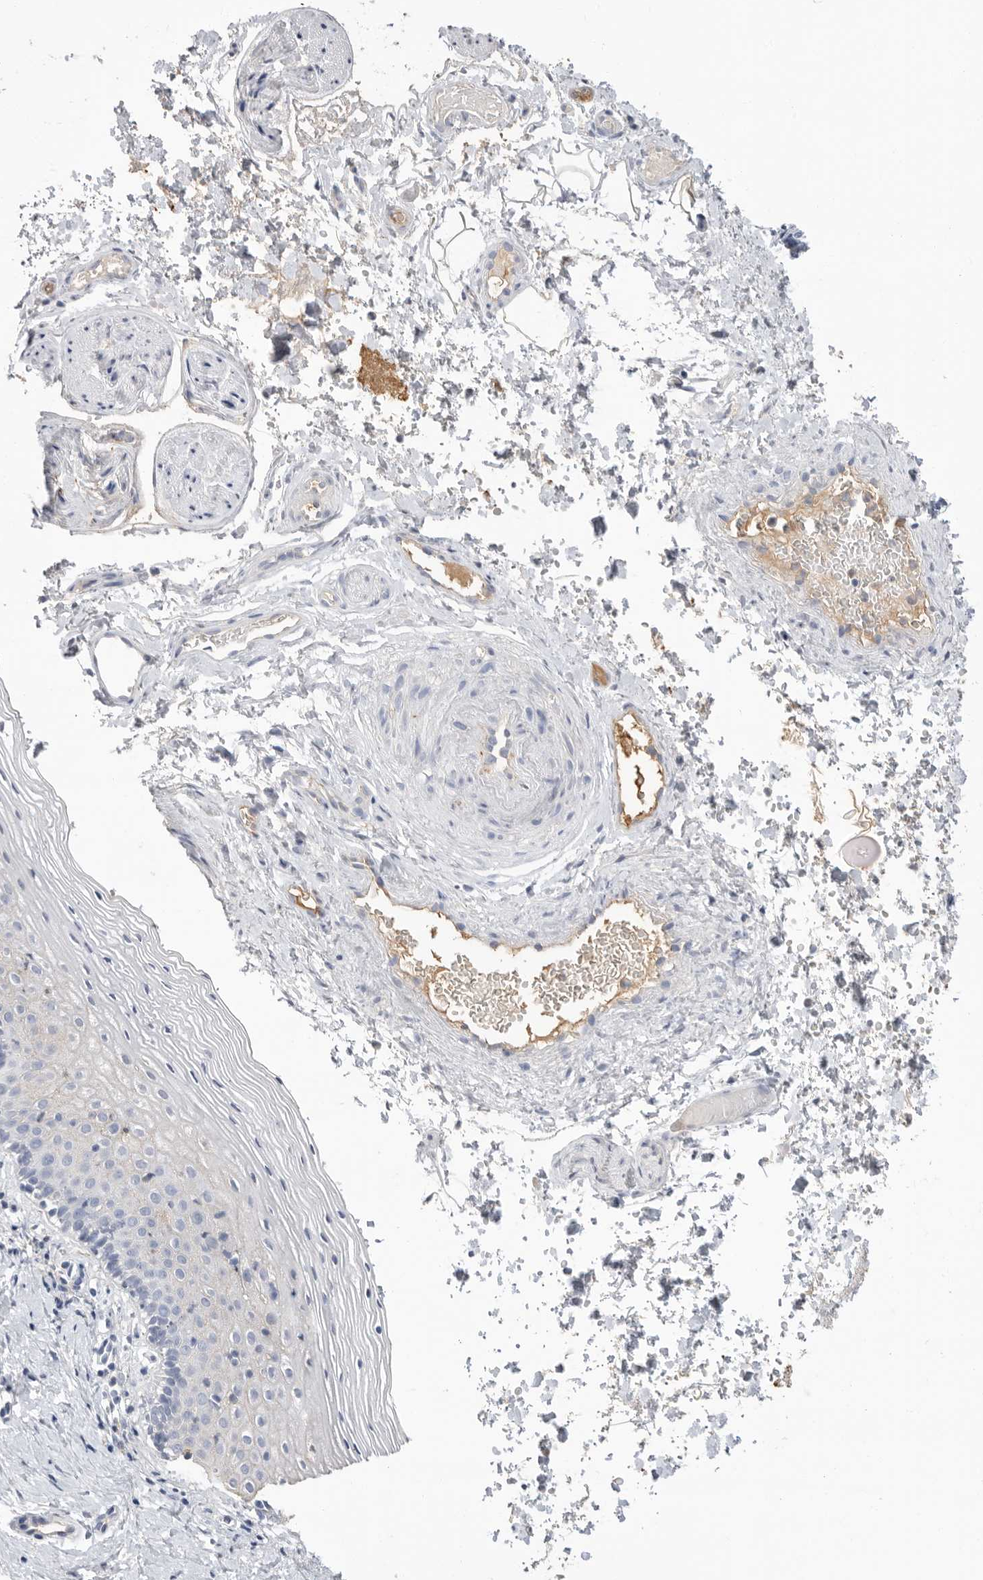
{"staining": {"intensity": "negative", "quantity": "none", "location": "none"}, "tissue": "vagina", "cell_type": "Squamous epithelial cells", "image_type": "normal", "snomed": [{"axis": "morphology", "description": "Normal tissue, NOS"}, {"axis": "topography", "description": "Vagina"}], "caption": "Vagina stained for a protein using IHC demonstrates no staining squamous epithelial cells.", "gene": "APOA2", "patient": {"sex": "female", "age": 32}}